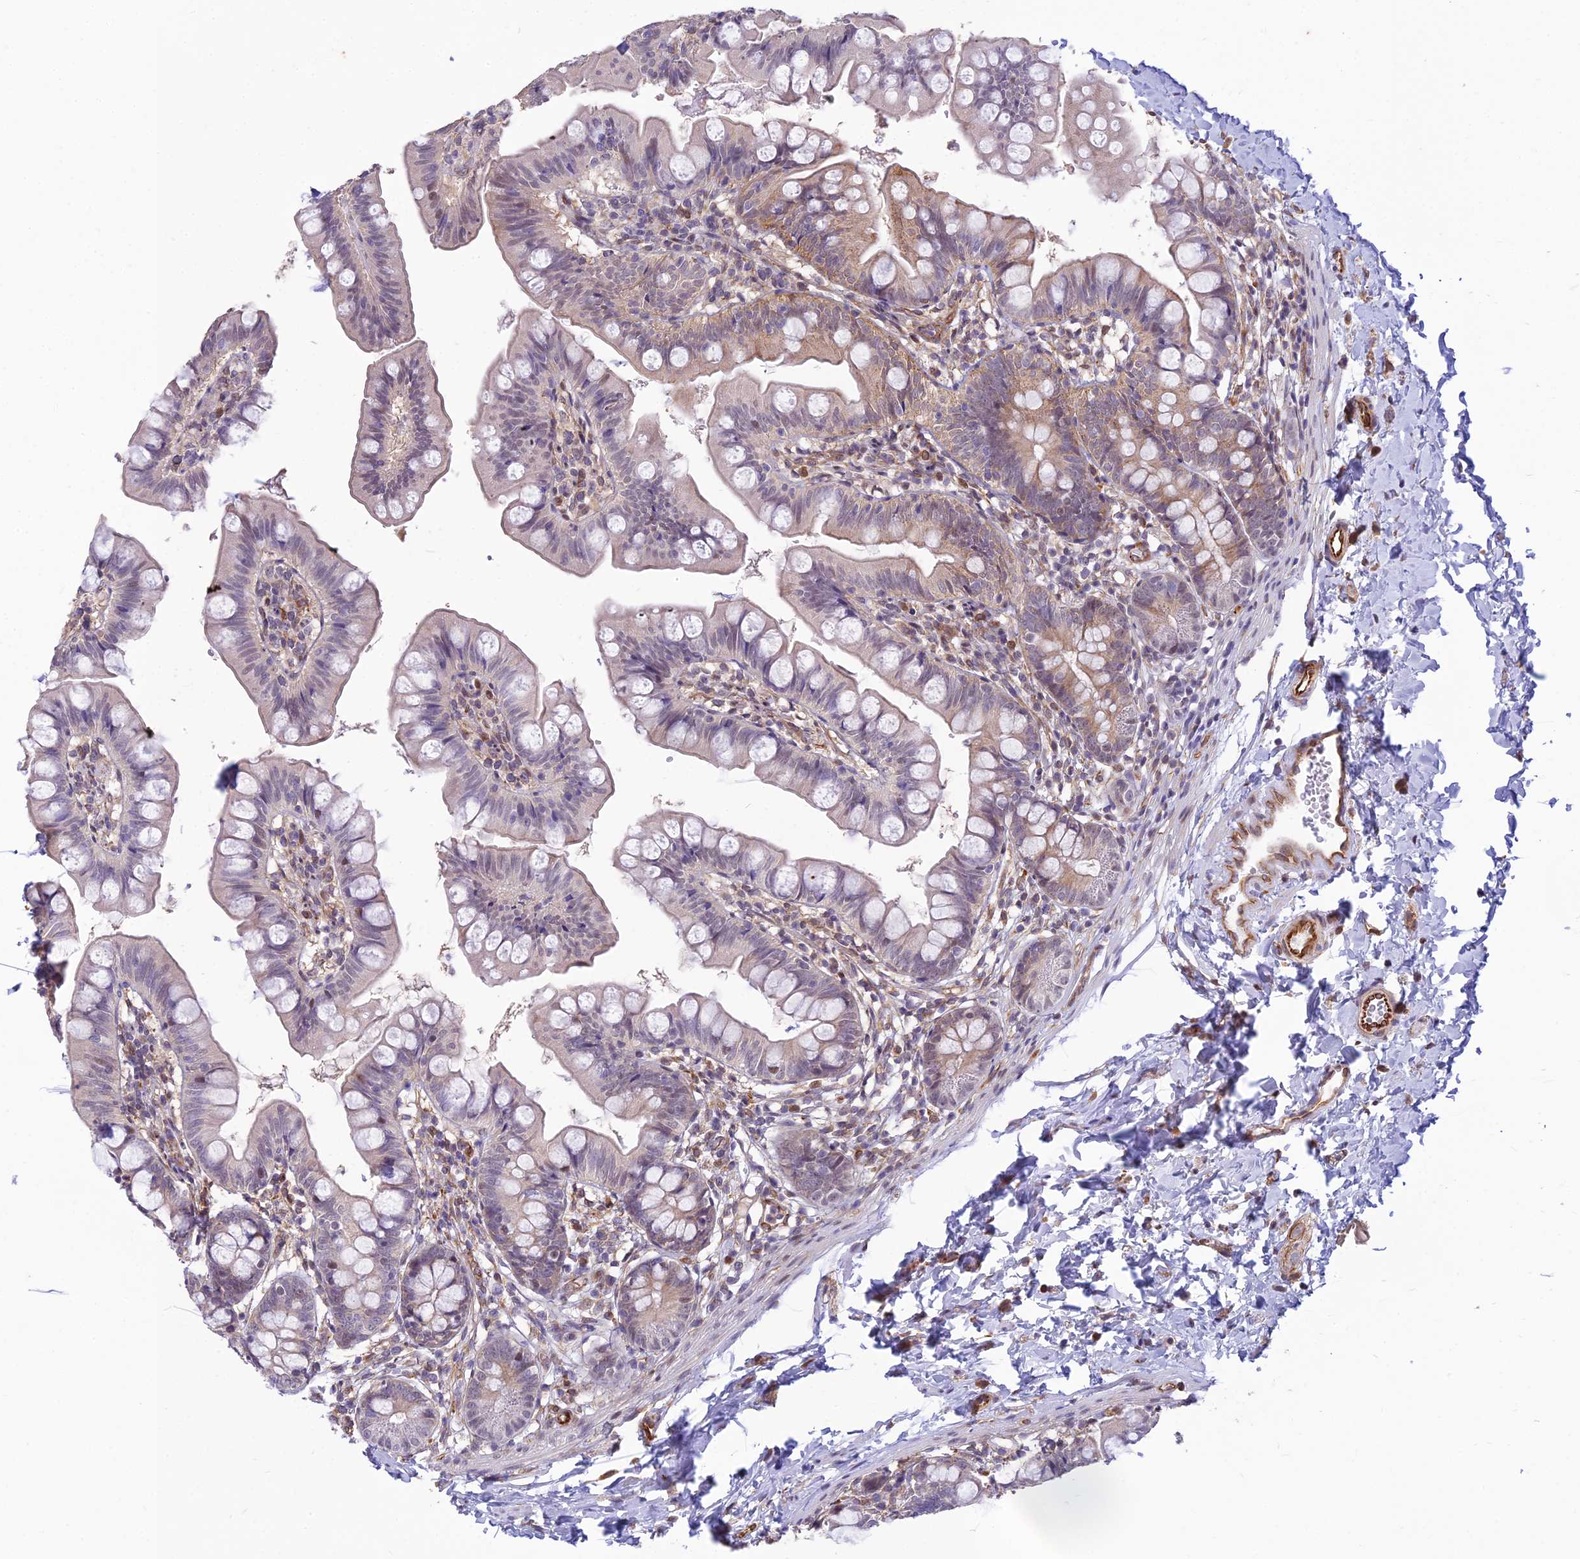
{"staining": {"intensity": "weak", "quantity": "25%-75%", "location": "cytoplasmic/membranous"}, "tissue": "small intestine", "cell_type": "Glandular cells", "image_type": "normal", "snomed": [{"axis": "morphology", "description": "Normal tissue, NOS"}, {"axis": "topography", "description": "Small intestine"}], "caption": "This micrograph displays immunohistochemistry (IHC) staining of benign small intestine, with low weak cytoplasmic/membranous expression in about 25%-75% of glandular cells.", "gene": "SAPCD2", "patient": {"sex": "male", "age": 7}}